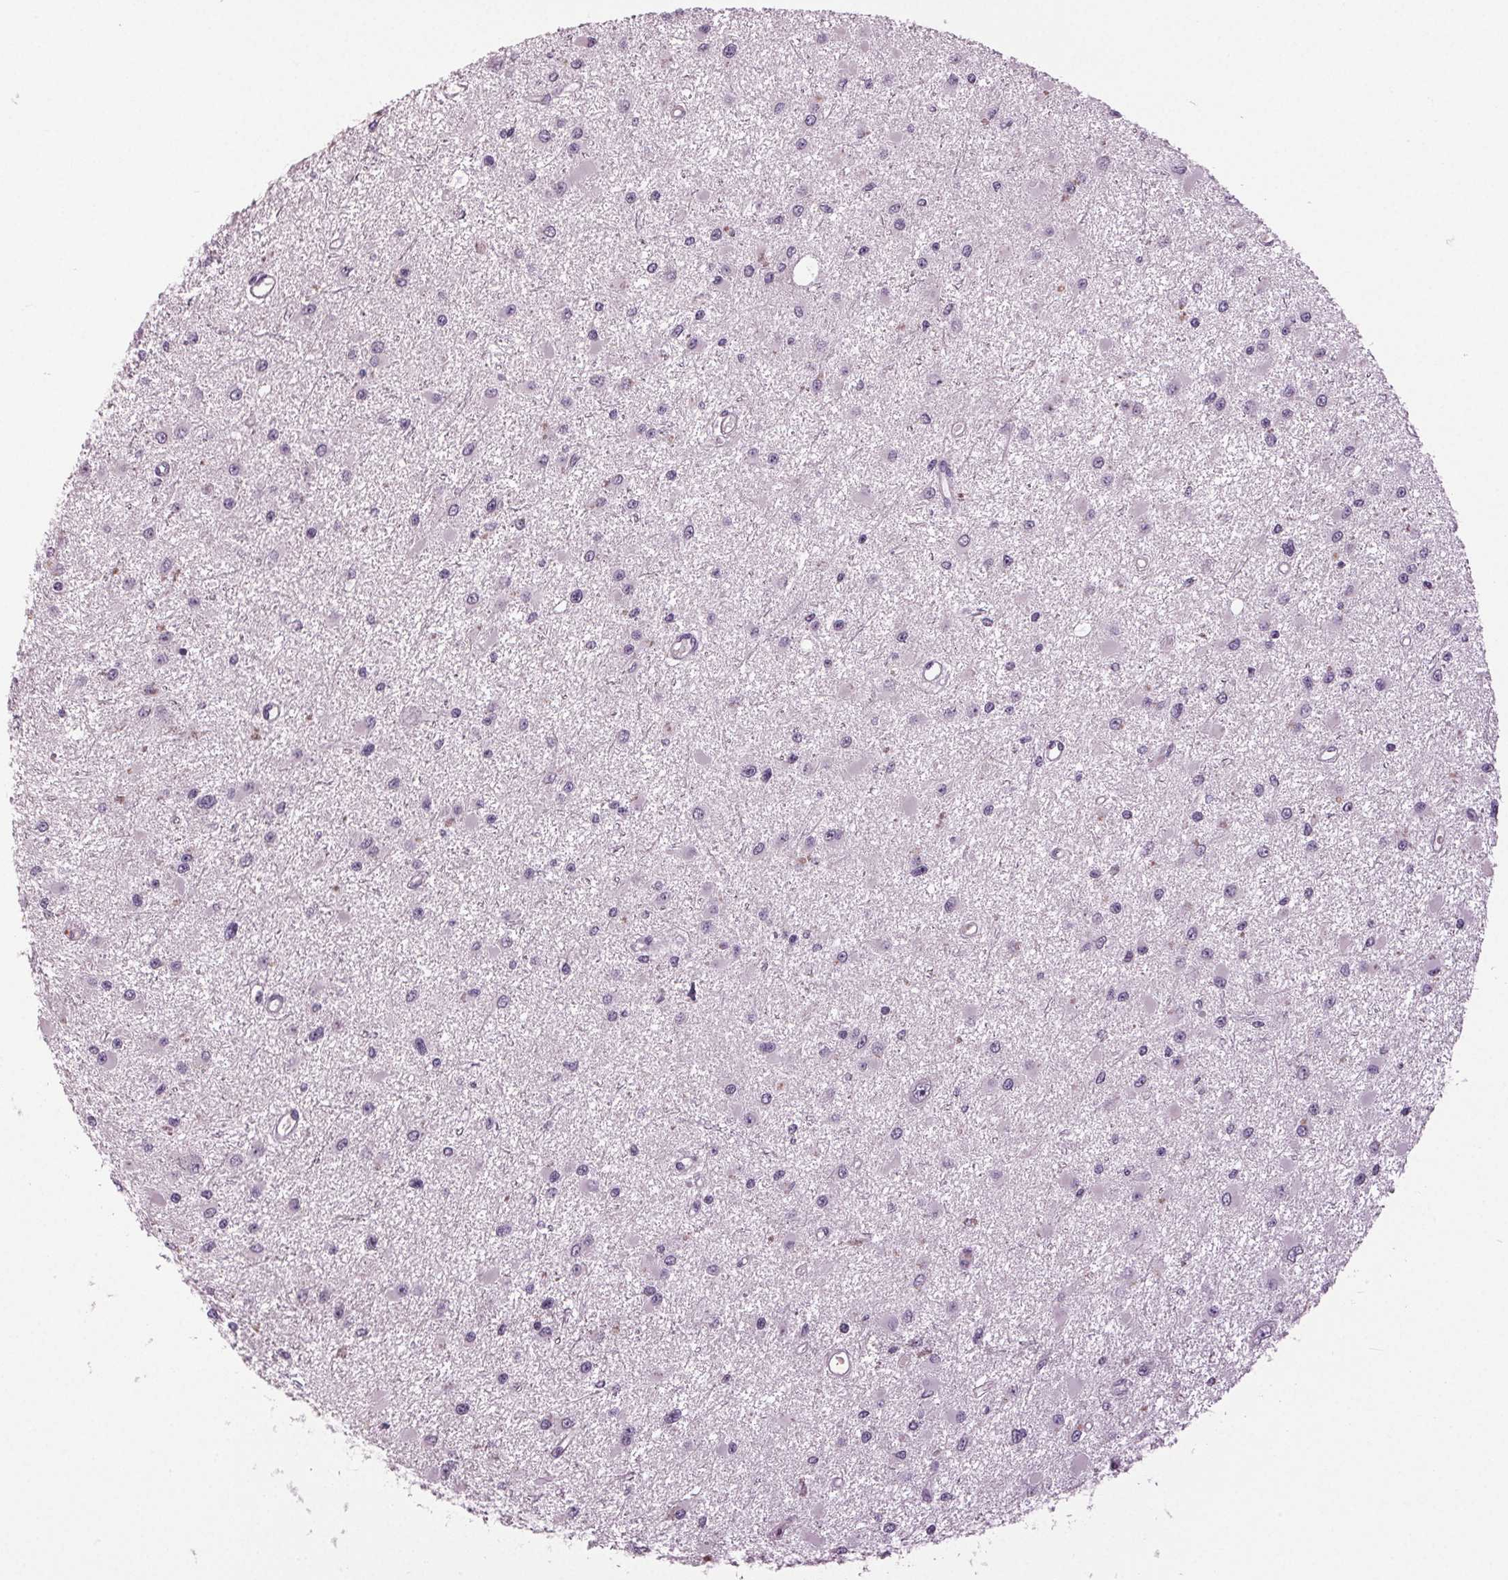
{"staining": {"intensity": "negative", "quantity": "none", "location": "none"}, "tissue": "glioma", "cell_type": "Tumor cells", "image_type": "cancer", "snomed": [{"axis": "morphology", "description": "Glioma, malignant, High grade"}, {"axis": "topography", "description": "Brain"}], "caption": "Immunohistochemical staining of human malignant high-grade glioma exhibits no significant staining in tumor cells.", "gene": "DNAH12", "patient": {"sex": "male", "age": 54}}